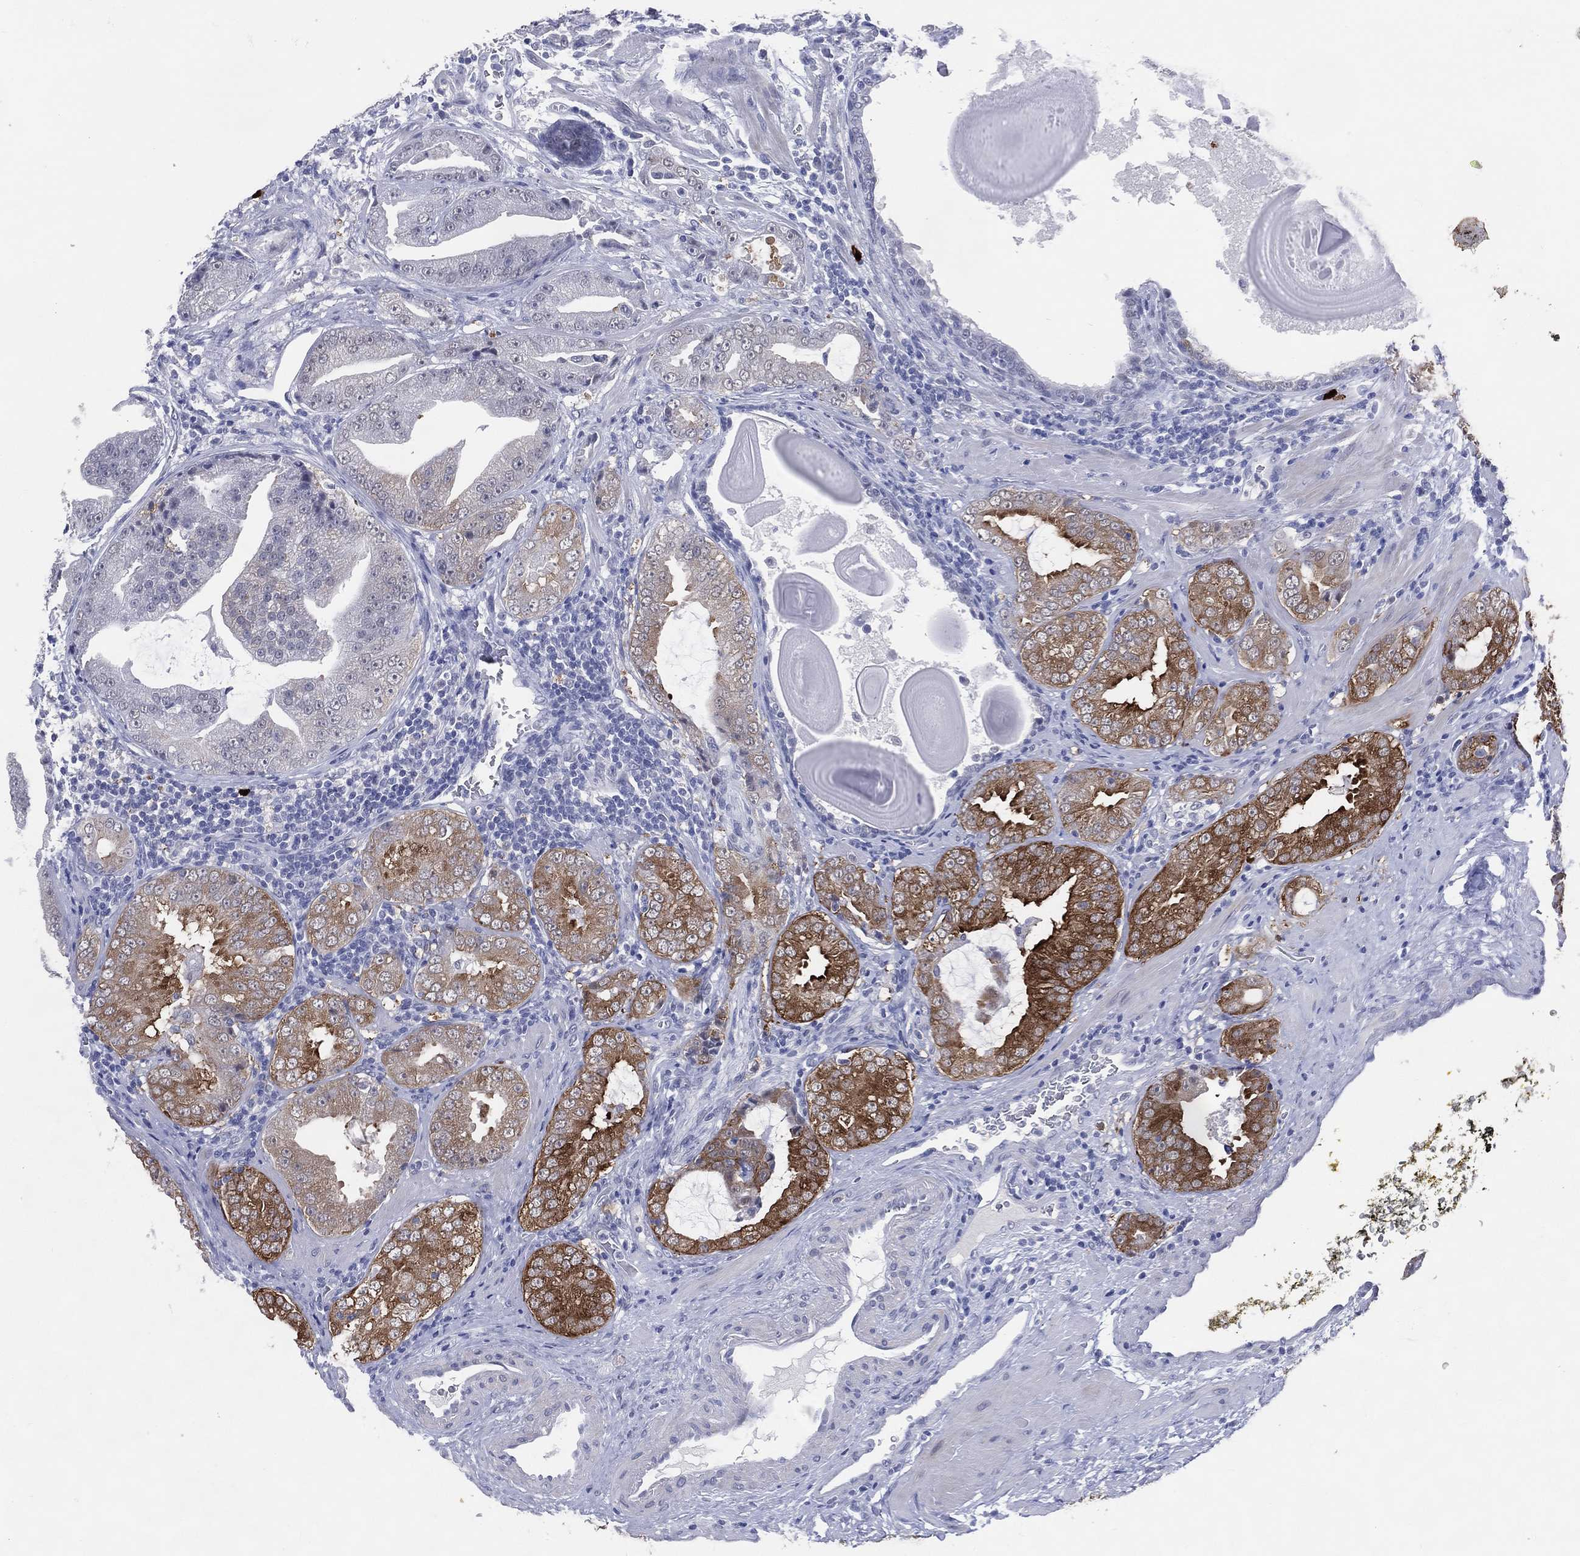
{"staining": {"intensity": "strong", "quantity": "25%-75%", "location": "cytoplasmic/membranous"}, "tissue": "prostate cancer", "cell_type": "Tumor cells", "image_type": "cancer", "snomed": [{"axis": "morphology", "description": "Adenocarcinoma, Low grade"}, {"axis": "topography", "description": "Prostate"}], "caption": "Immunohistochemistry micrograph of low-grade adenocarcinoma (prostate) stained for a protein (brown), which exhibits high levels of strong cytoplasmic/membranous expression in about 25%-75% of tumor cells.", "gene": "CFAP58", "patient": {"sex": "male", "age": 62}}